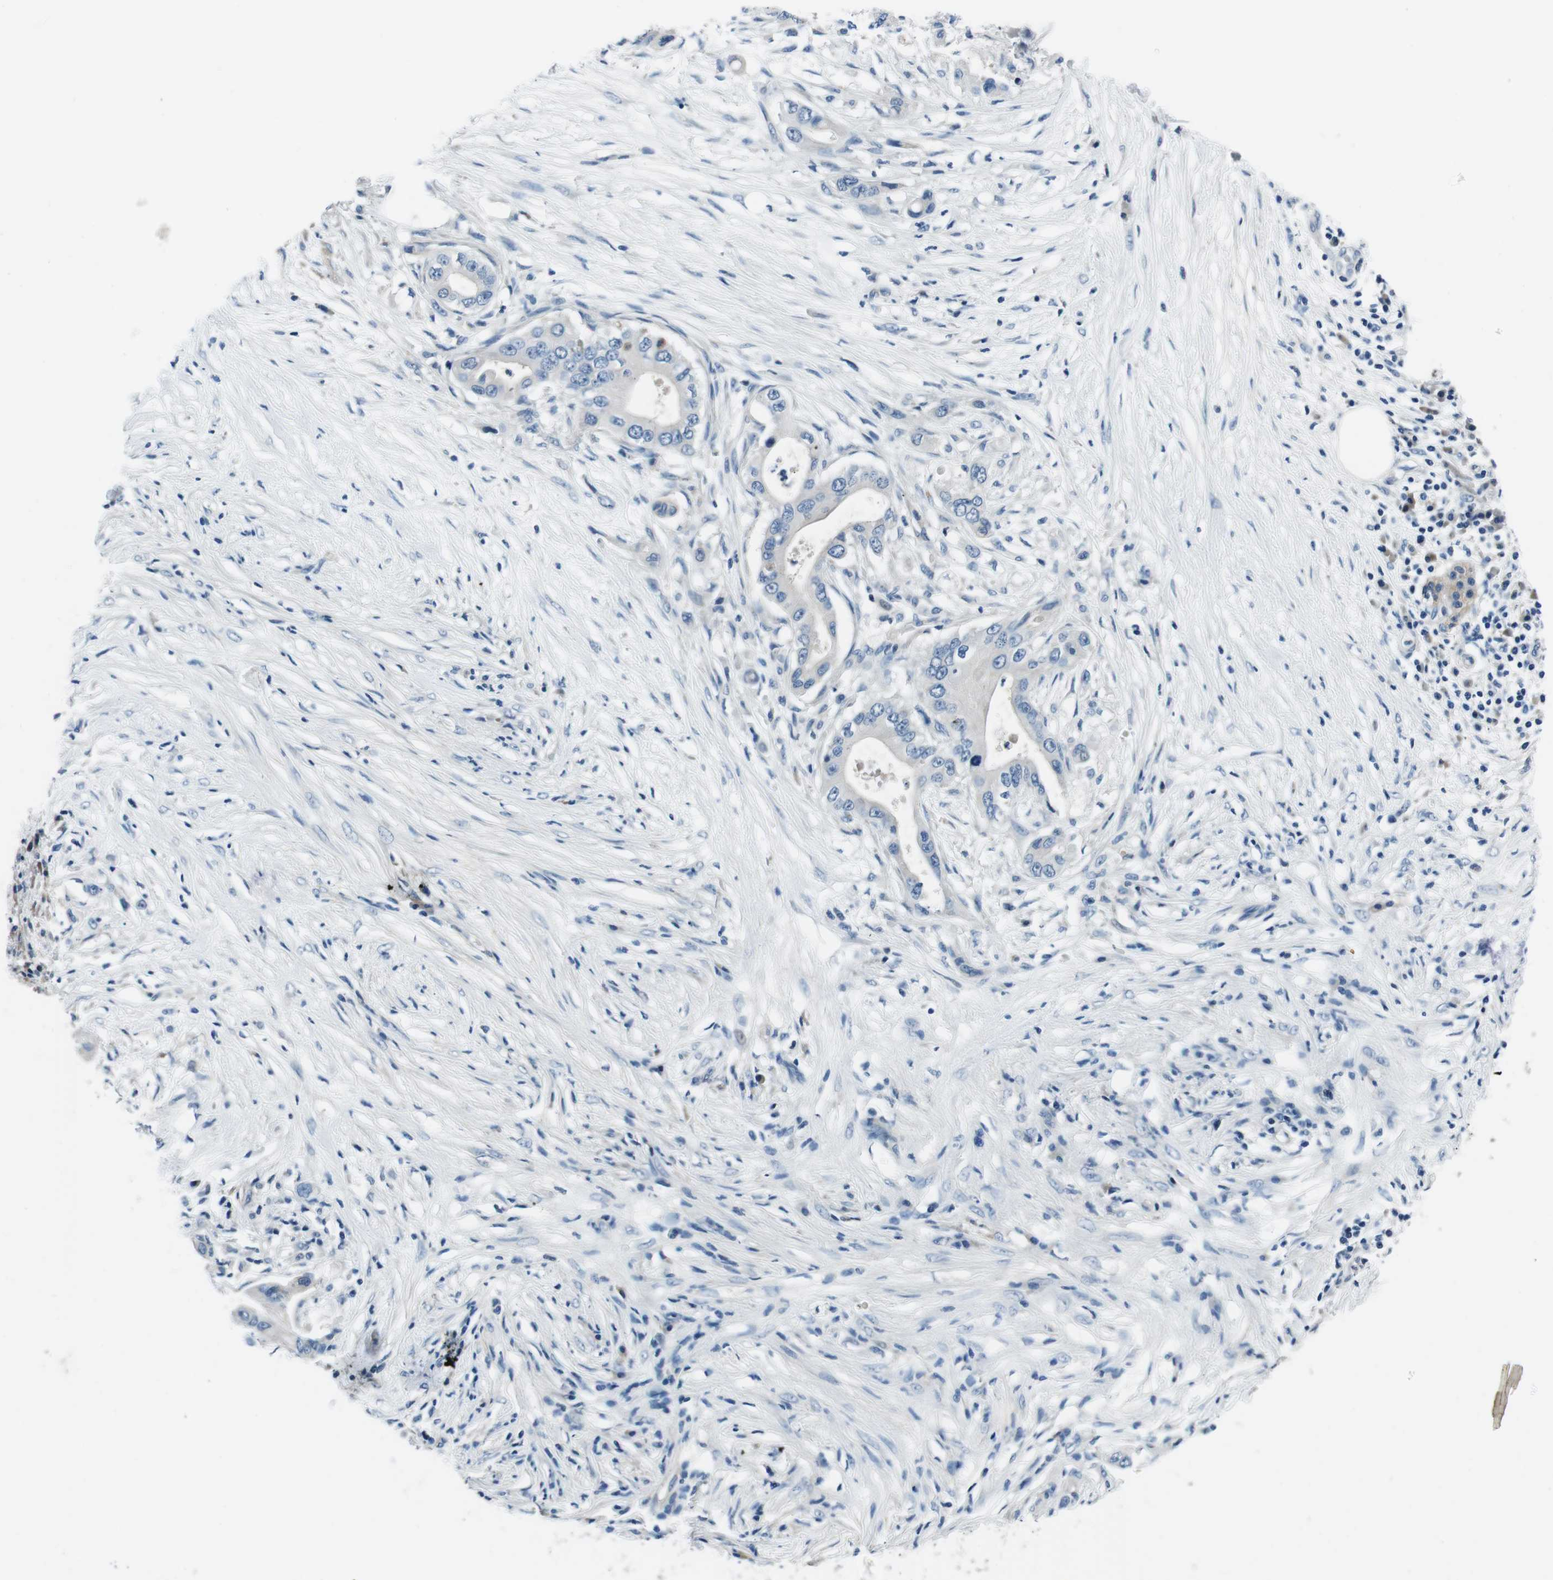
{"staining": {"intensity": "negative", "quantity": "none", "location": "none"}, "tissue": "pancreatic cancer", "cell_type": "Tumor cells", "image_type": "cancer", "snomed": [{"axis": "morphology", "description": "Adenocarcinoma, NOS"}, {"axis": "topography", "description": "Pancreas"}], "caption": "An immunohistochemistry histopathology image of adenocarcinoma (pancreatic) is shown. There is no staining in tumor cells of adenocarcinoma (pancreatic).", "gene": "CASQ1", "patient": {"sex": "male", "age": 77}}